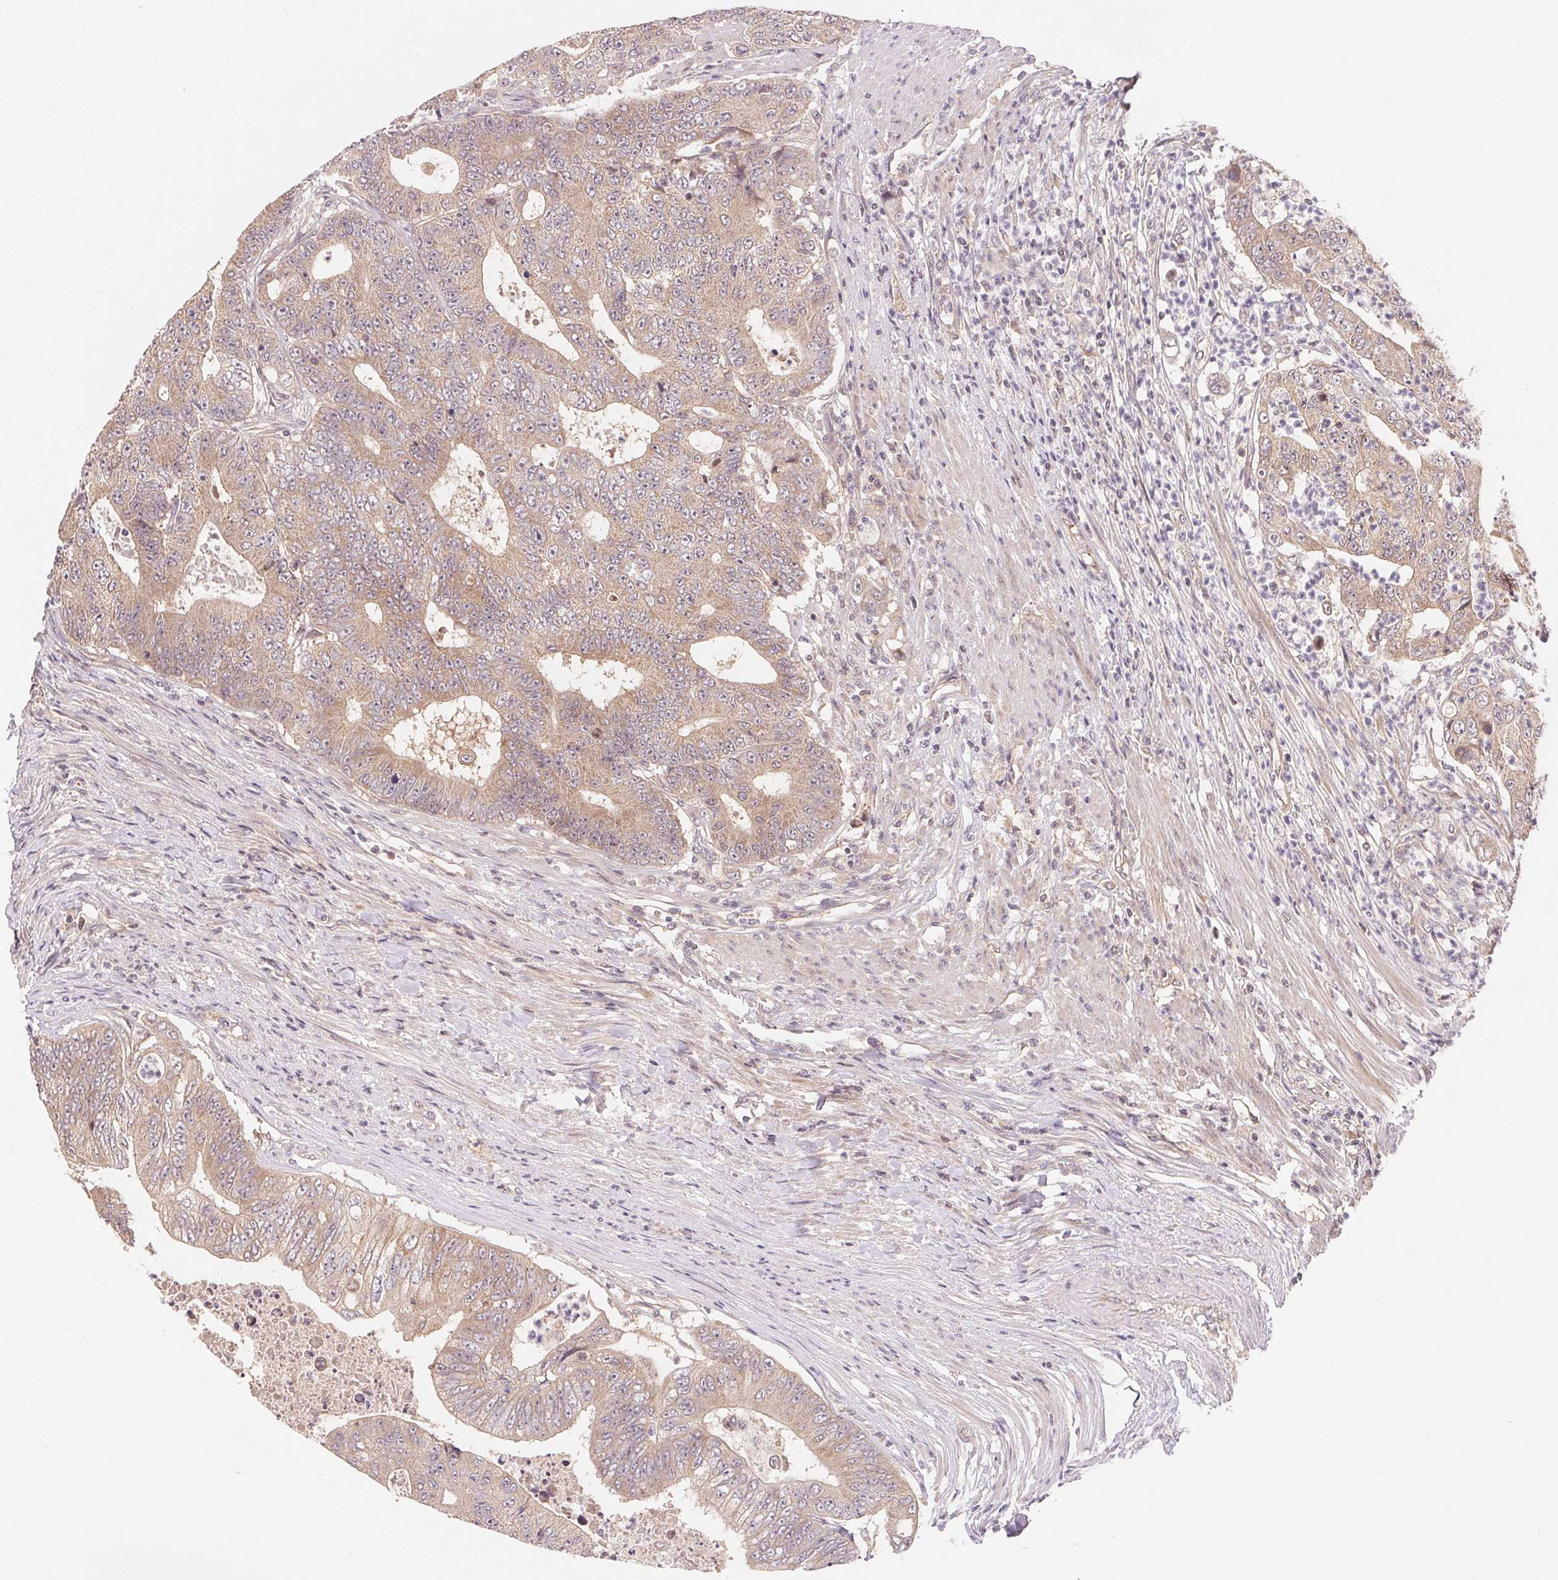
{"staining": {"intensity": "moderate", "quantity": ">75%", "location": "cytoplasmic/membranous"}, "tissue": "colorectal cancer", "cell_type": "Tumor cells", "image_type": "cancer", "snomed": [{"axis": "morphology", "description": "Adenocarcinoma, NOS"}, {"axis": "topography", "description": "Colon"}], "caption": "Immunohistochemistry (IHC) histopathology image of neoplastic tissue: human adenocarcinoma (colorectal) stained using immunohistochemistry (IHC) exhibits medium levels of moderate protein expression localized specifically in the cytoplasmic/membranous of tumor cells, appearing as a cytoplasmic/membranous brown color.", "gene": "BNIP5", "patient": {"sex": "female", "age": 48}}